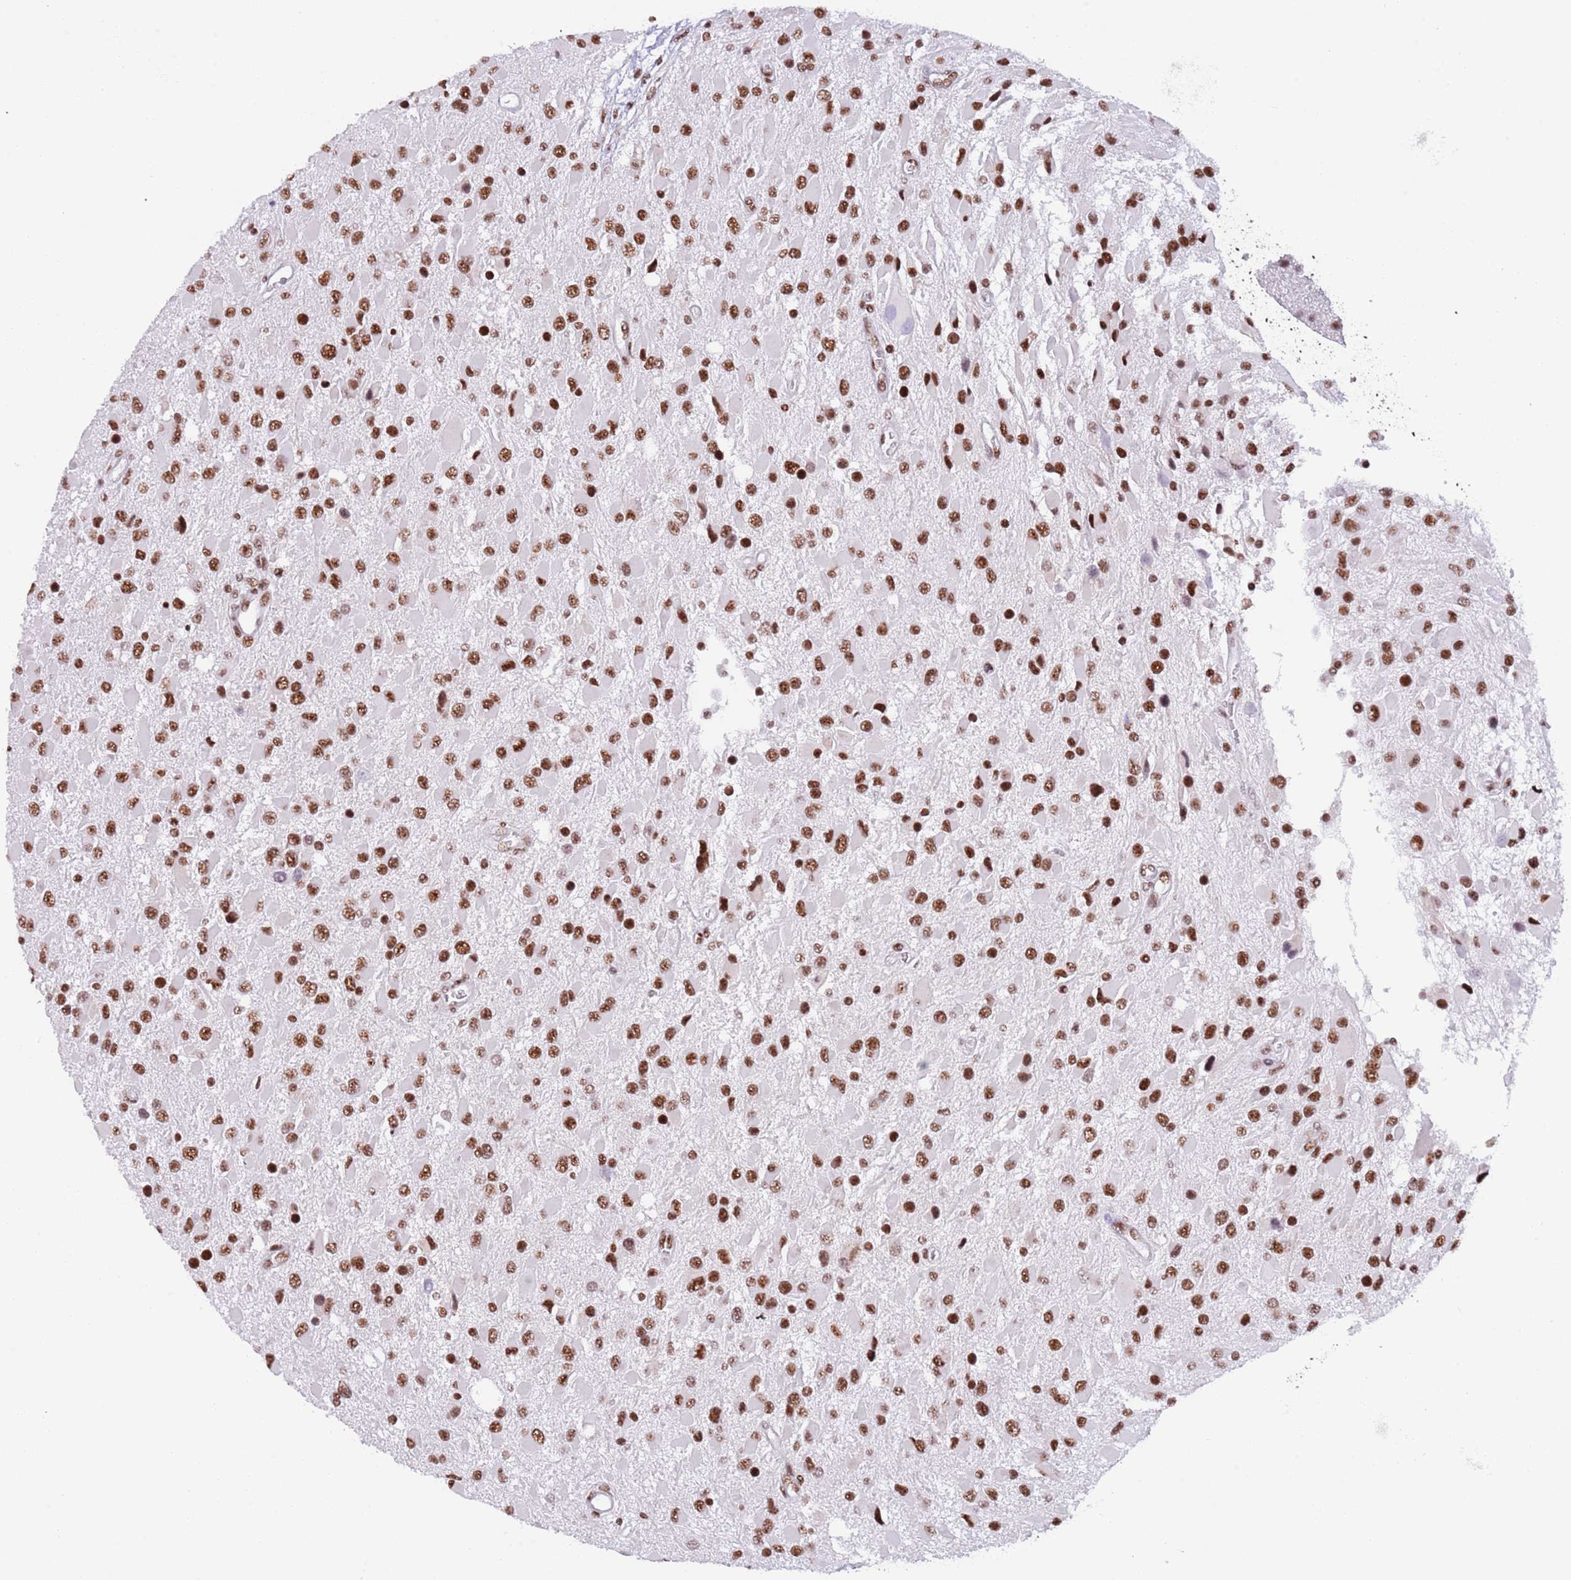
{"staining": {"intensity": "strong", "quantity": ">75%", "location": "nuclear"}, "tissue": "glioma", "cell_type": "Tumor cells", "image_type": "cancer", "snomed": [{"axis": "morphology", "description": "Glioma, malignant, High grade"}, {"axis": "topography", "description": "Brain"}], "caption": "Approximately >75% of tumor cells in human malignant glioma (high-grade) demonstrate strong nuclear protein expression as visualized by brown immunohistochemical staining.", "gene": "SF3A2", "patient": {"sex": "male", "age": 53}}